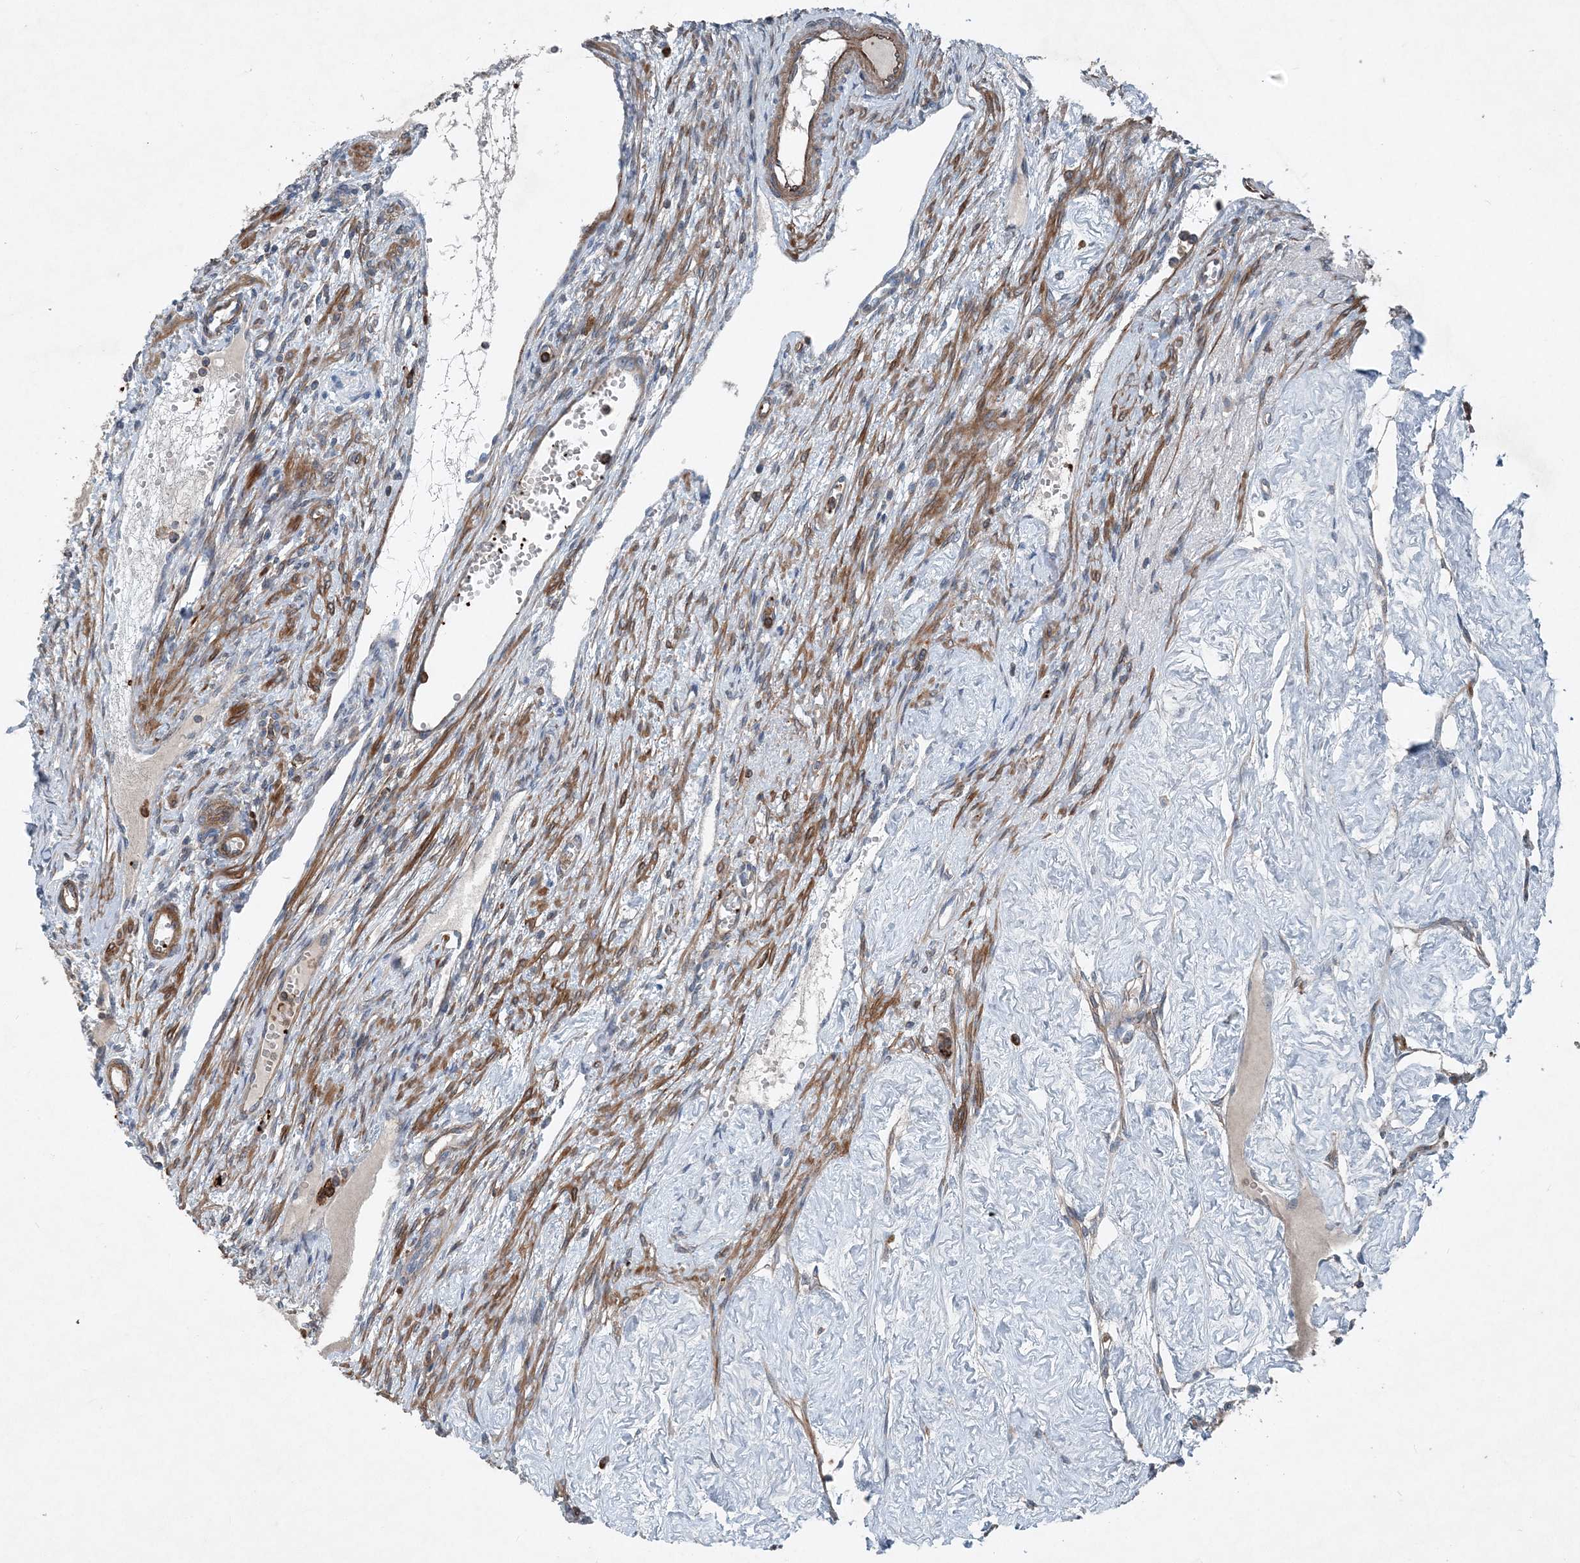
{"staining": {"intensity": "negative", "quantity": "none", "location": "none"}, "tissue": "ovary", "cell_type": "Ovarian stroma cells", "image_type": "normal", "snomed": [{"axis": "morphology", "description": "Normal tissue, NOS"}, {"axis": "morphology", "description": "Cyst, NOS"}, {"axis": "topography", "description": "Ovary"}], "caption": "Histopathology image shows no protein expression in ovarian stroma cells of benign ovary.", "gene": "DGUOK", "patient": {"sex": "female", "age": 33}}